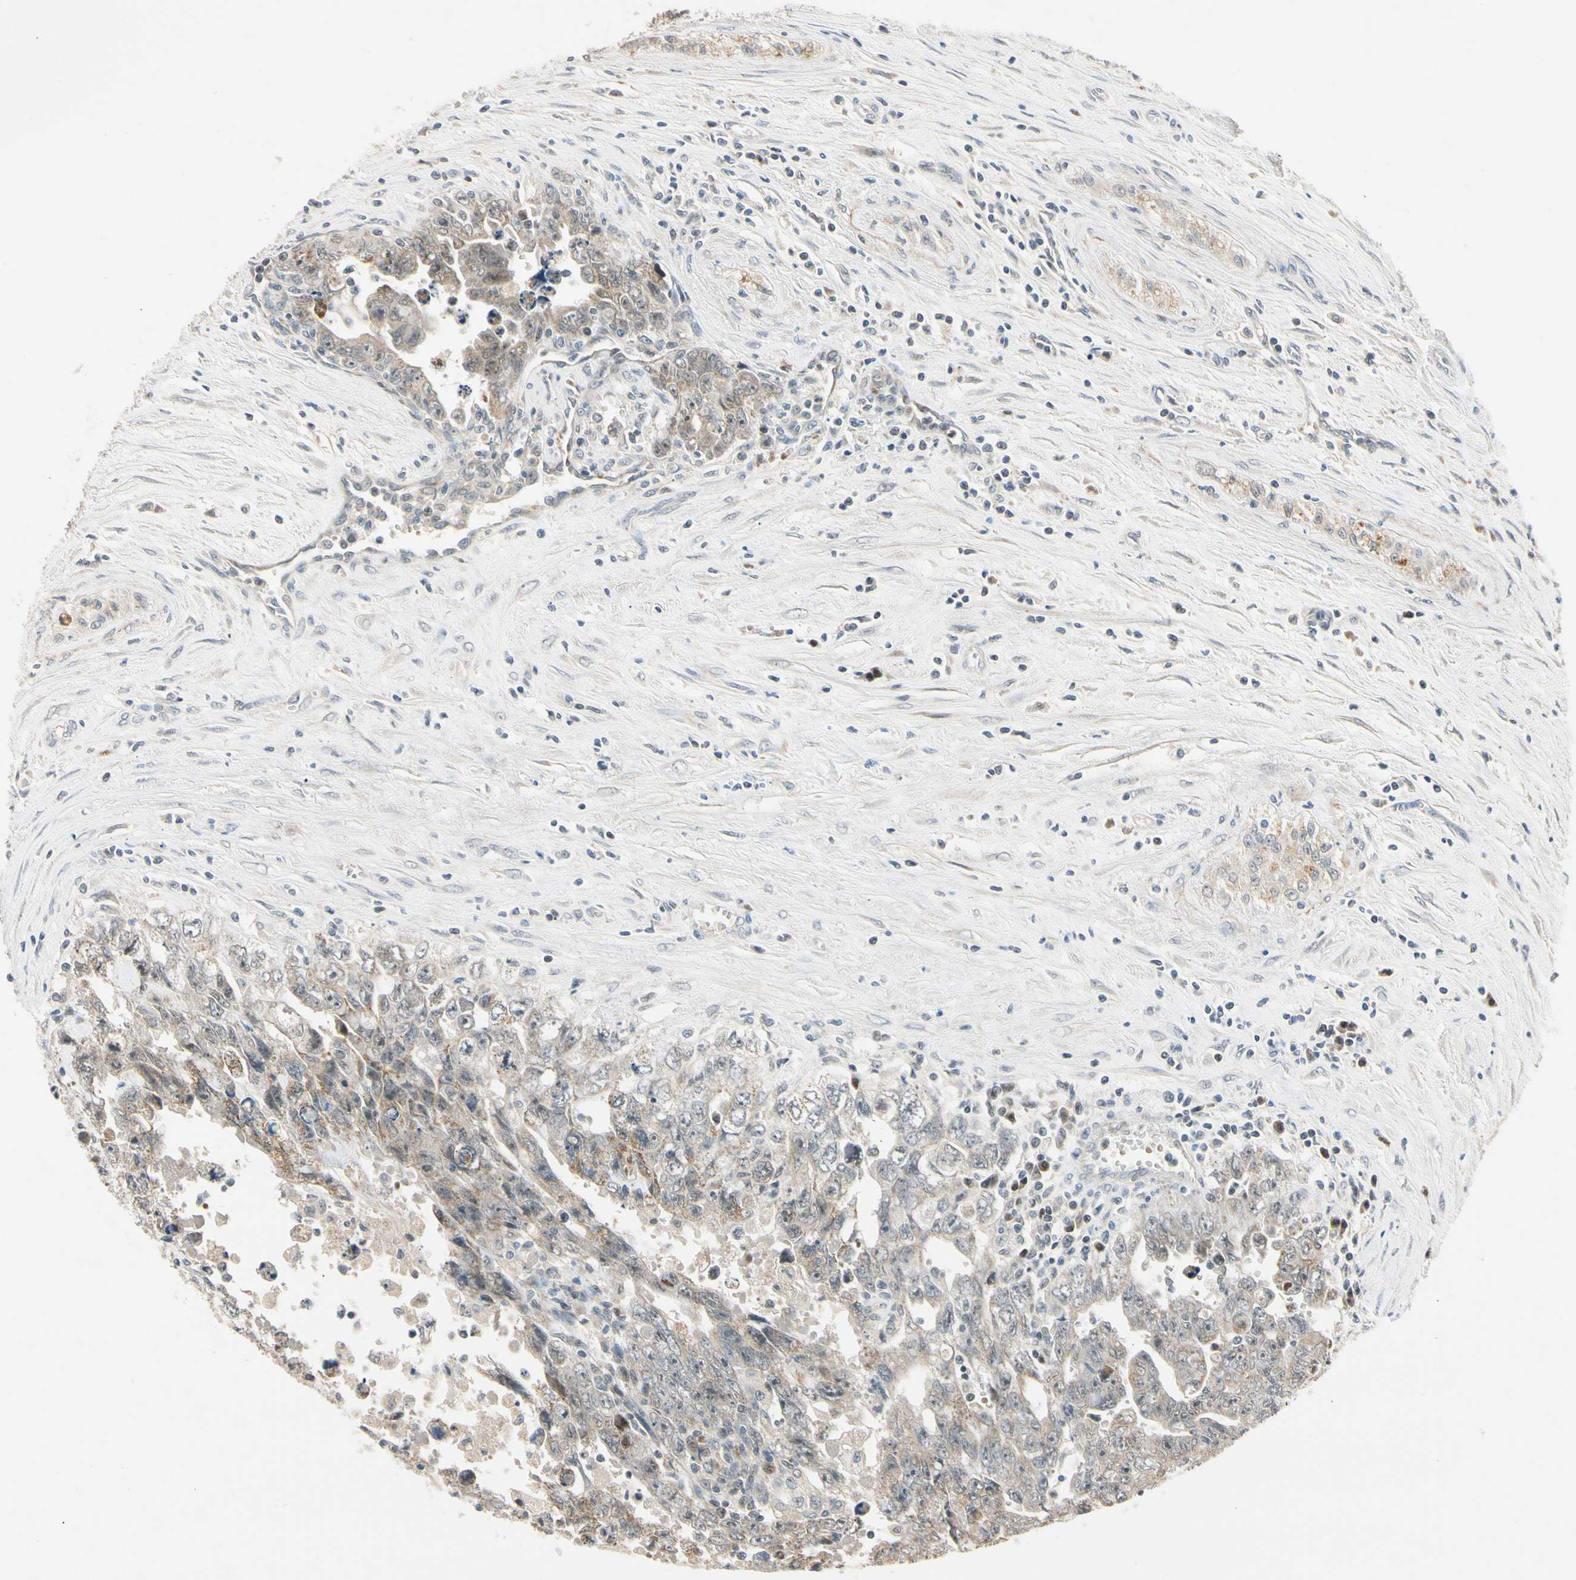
{"staining": {"intensity": "weak", "quantity": ">75%", "location": "cytoplasmic/membranous"}, "tissue": "testis cancer", "cell_type": "Tumor cells", "image_type": "cancer", "snomed": [{"axis": "morphology", "description": "Carcinoma, Embryonal, NOS"}, {"axis": "topography", "description": "Testis"}], "caption": "Protein positivity by immunohistochemistry (IHC) demonstrates weak cytoplasmic/membranous staining in about >75% of tumor cells in testis cancer.", "gene": "RIOX2", "patient": {"sex": "male", "age": 28}}